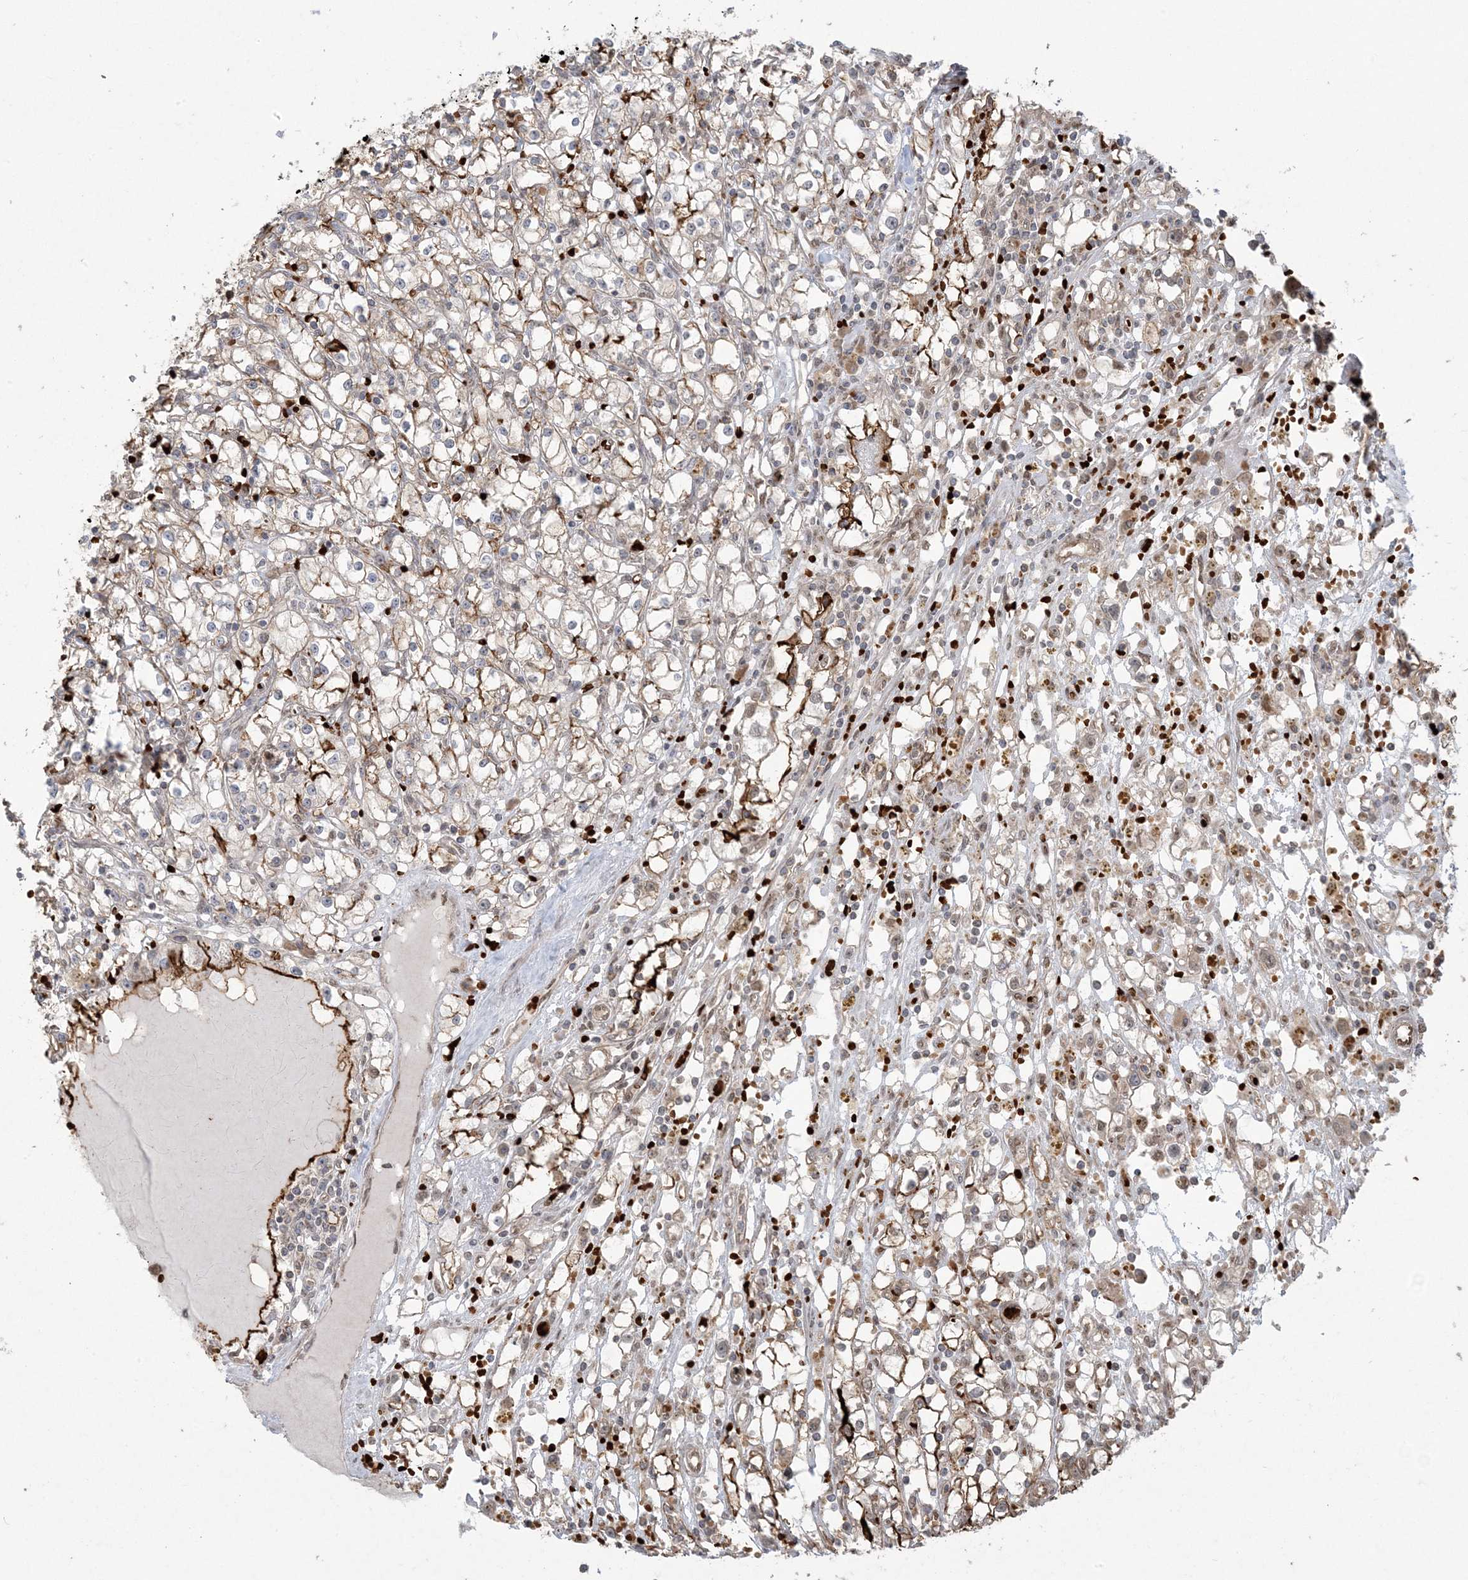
{"staining": {"intensity": "strong", "quantity": "<25%", "location": "cytoplasmic/membranous"}, "tissue": "renal cancer", "cell_type": "Tumor cells", "image_type": "cancer", "snomed": [{"axis": "morphology", "description": "Adenocarcinoma, NOS"}, {"axis": "topography", "description": "Kidney"}], "caption": "Immunohistochemical staining of renal adenocarcinoma demonstrates medium levels of strong cytoplasmic/membranous staining in approximately <25% of tumor cells.", "gene": "ABCF3", "patient": {"sex": "male", "age": 56}}